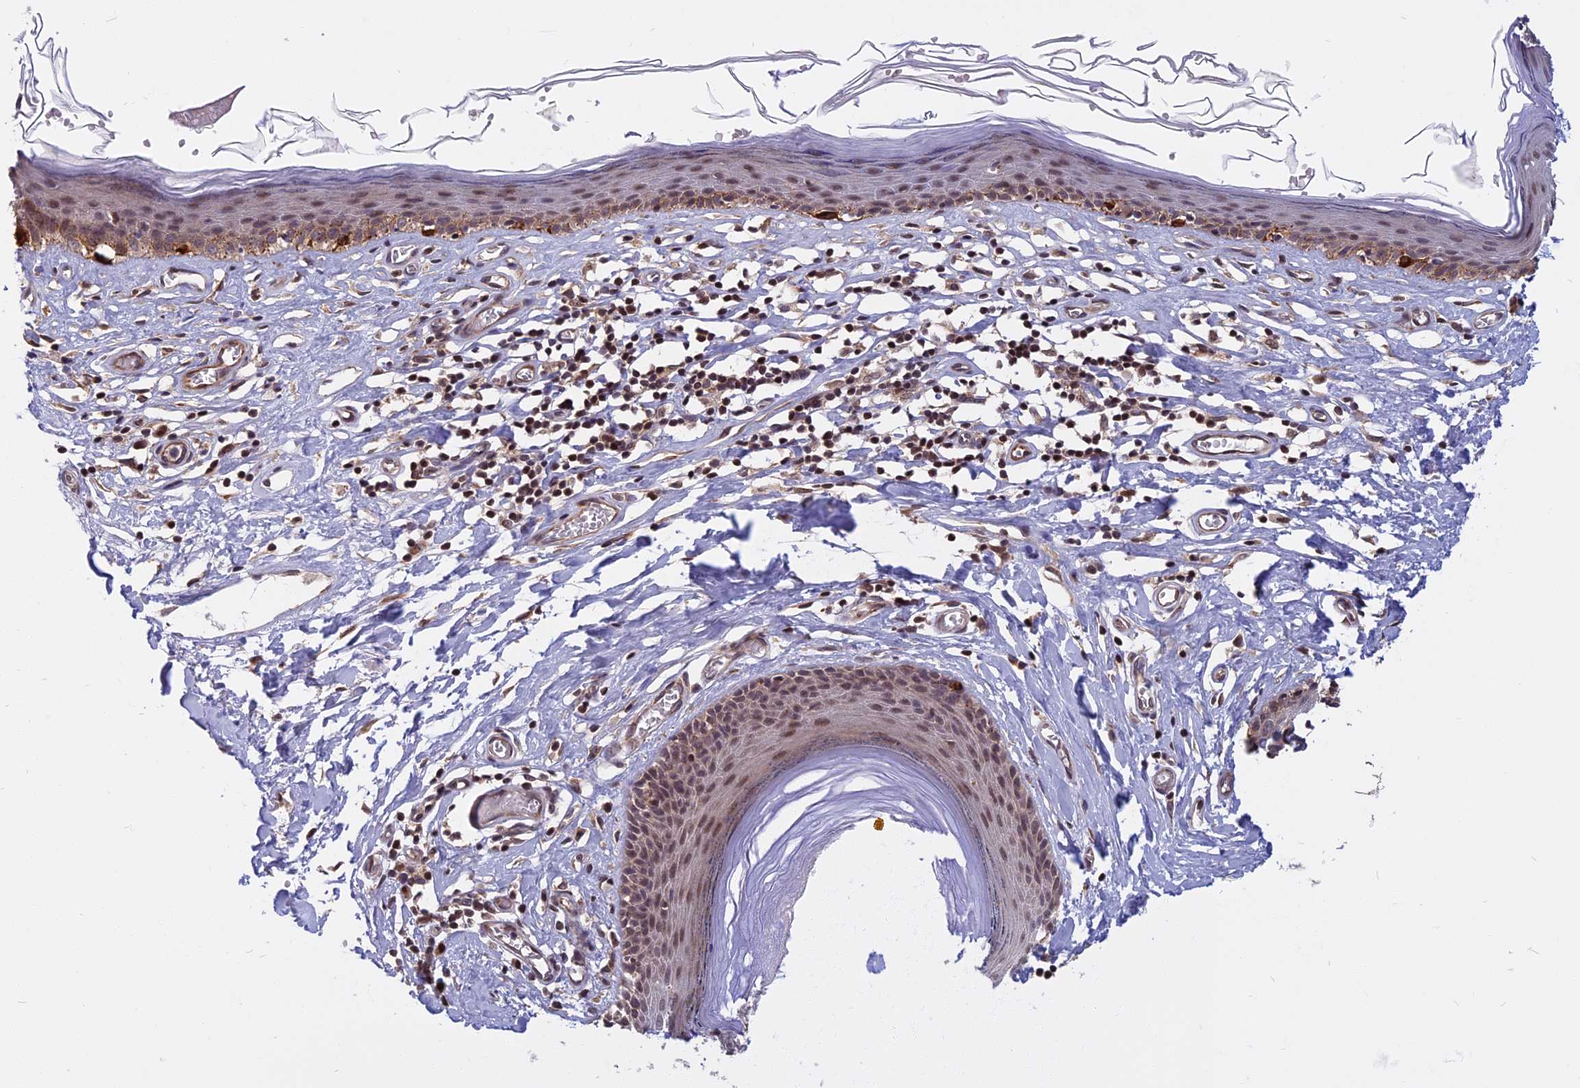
{"staining": {"intensity": "moderate", "quantity": "<25%", "location": "cytoplasmic/membranous,nuclear"}, "tissue": "skin", "cell_type": "Epidermal cells", "image_type": "normal", "snomed": [{"axis": "morphology", "description": "Normal tissue, NOS"}, {"axis": "topography", "description": "Adipose tissue"}, {"axis": "topography", "description": "Vascular tissue"}, {"axis": "topography", "description": "Vulva"}, {"axis": "topography", "description": "Peripheral nerve tissue"}], "caption": "Human skin stained with a brown dye shows moderate cytoplasmic/membranous,nuclear positive positivity in about <25% of epidermal cells.", "gene": "CCDC113", "patient": {"sex": "female", "age": 86}}